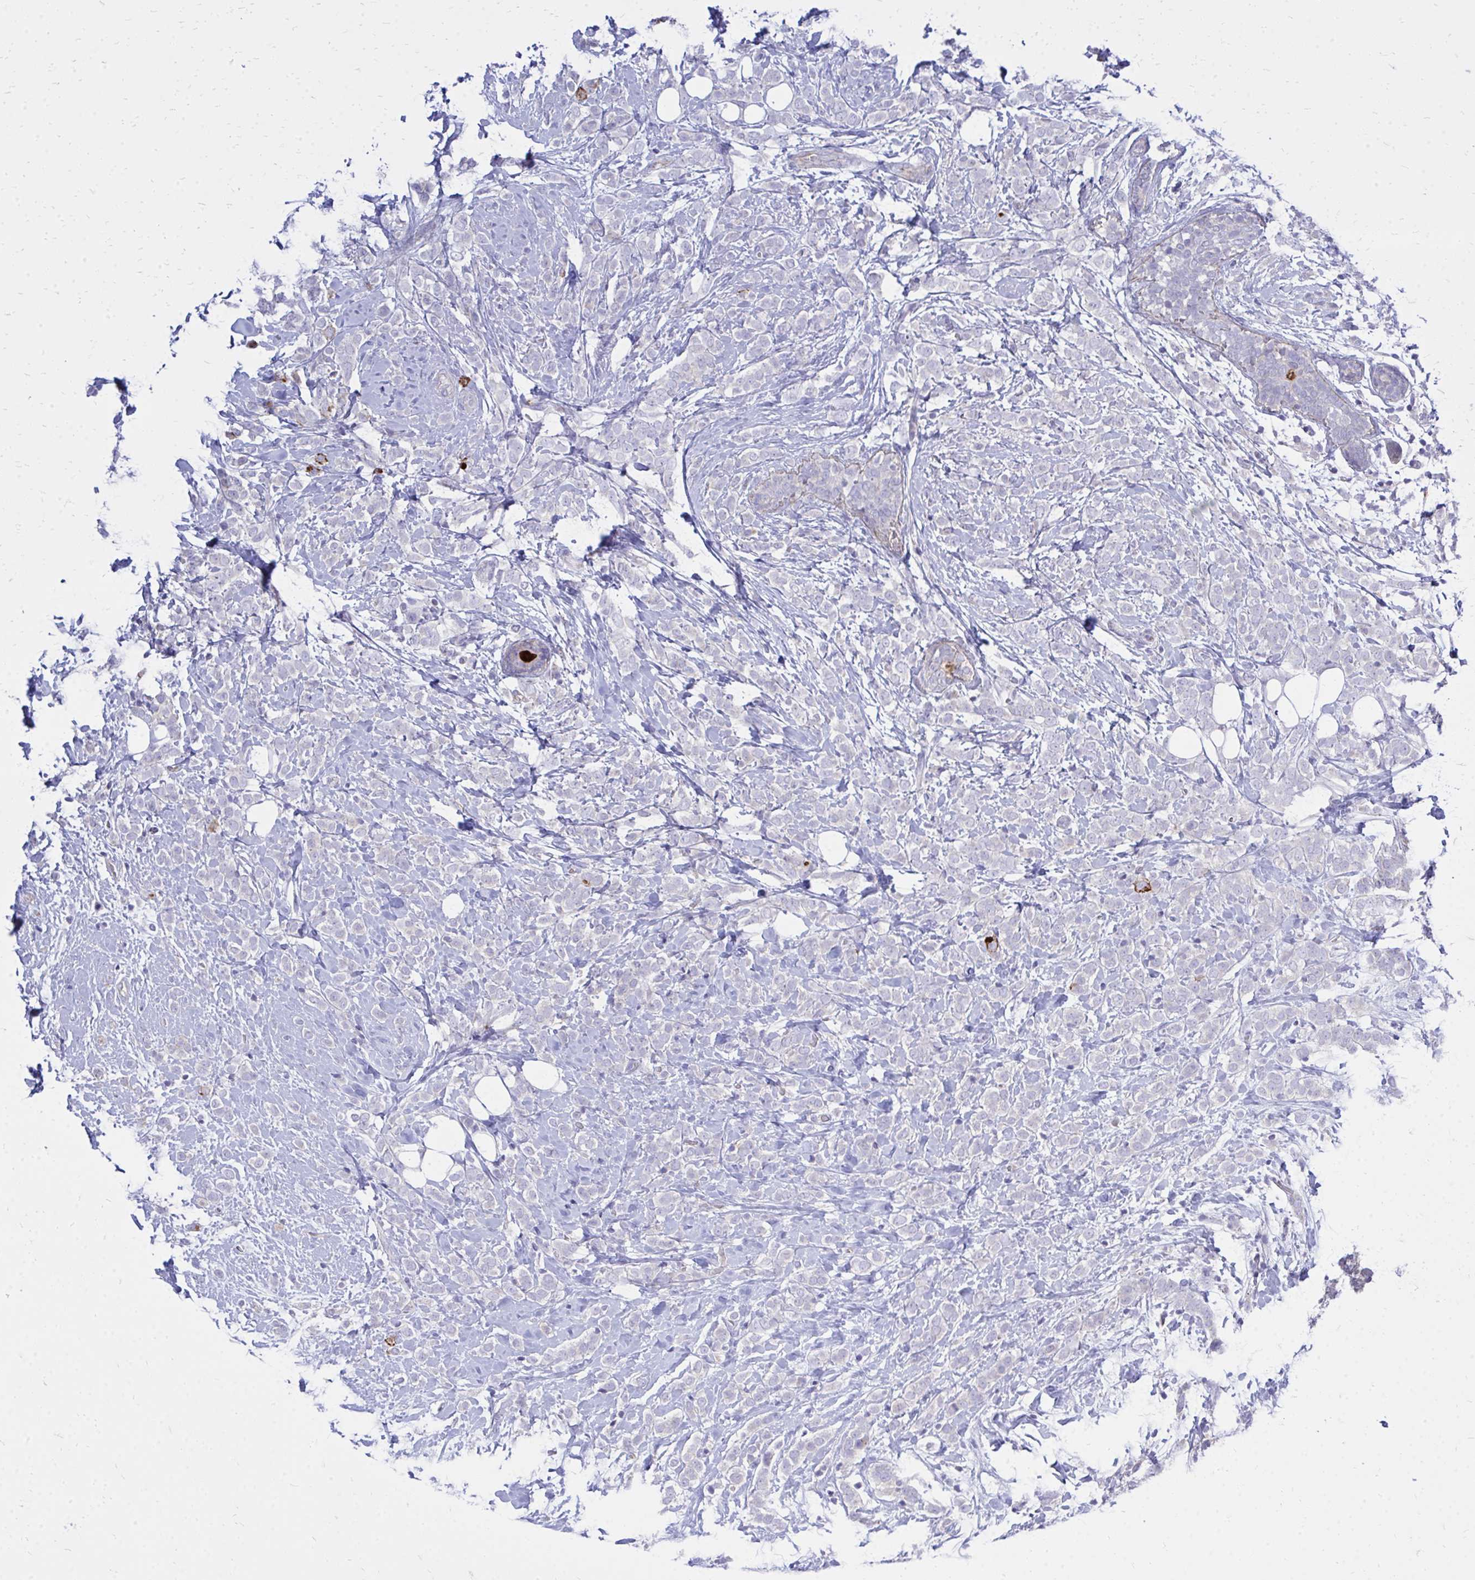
{"staining": {"intensity": "negative", "quantity": "none", "location": "none"}, "tissue": "breast cancer", "cell_type": "Tumor cells", "image_type": "cancer", "snomed": [{"axis": "morphology", "description": "Lobular carcinoma"}, {"axis": "topography", "description": "Breast"}], "caption": "Tumor cells show no significant protein staining in breast cancer (lobular carcinoma).", "gene": "TP53I11", "patient": {"sex": "female", "age": 49}}